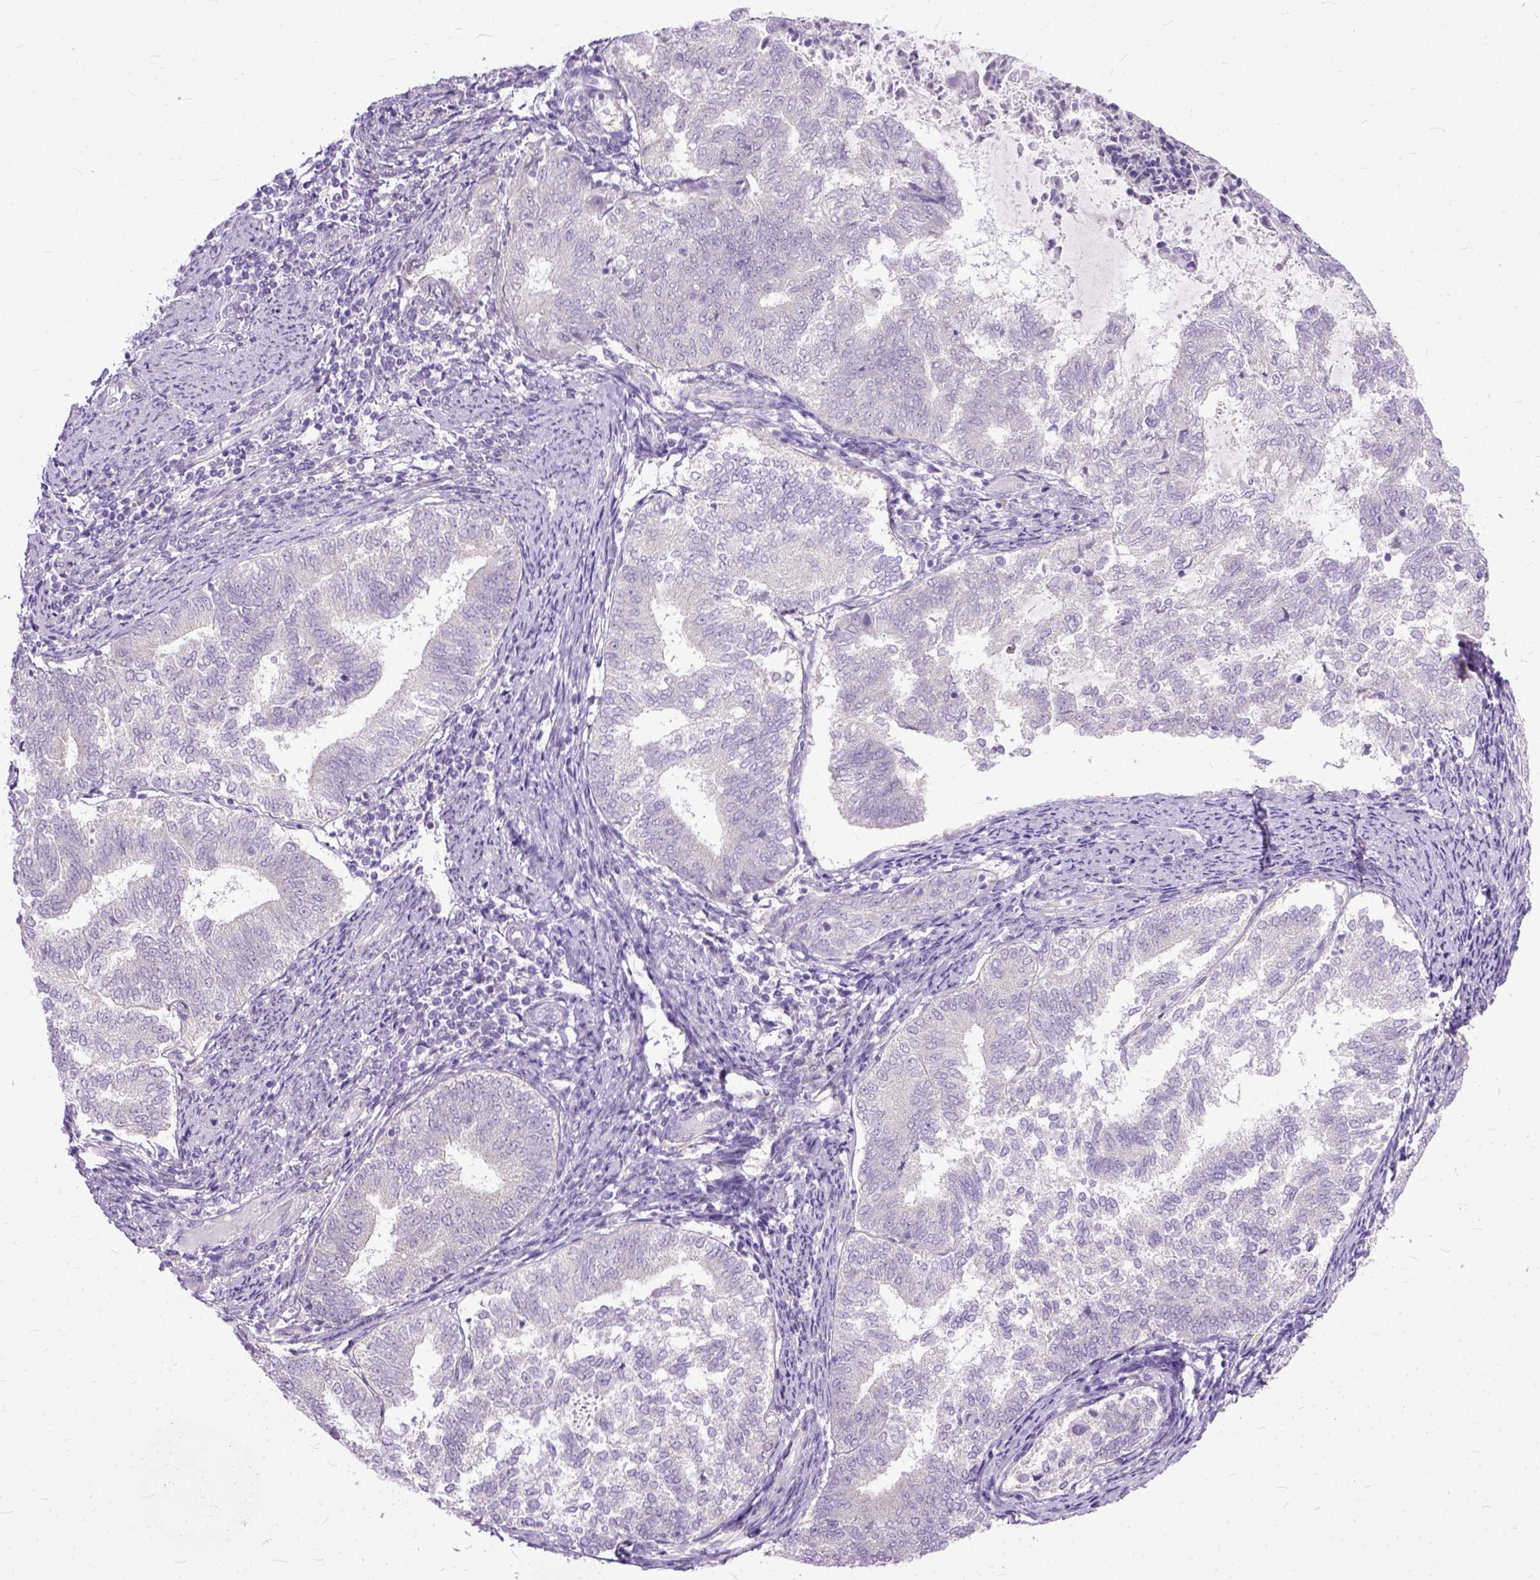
{"staining": {"intensity": "negative", "quantity": "none", "location": "none"}, "tissue": "endometrial cancer", "cell_type": "Tumor cells", "image_type": "cancer", "snomed": [{"axis": "morphology", "description": "Adenocarcinoma, NOS"}, {"axis": "topography", "description": "Endometrium"}], "caption": "Endometrial cancer was stained to show a protein in brown. There is no significant staining in tumor cells.", "gene": "TCEAL7", "patient": {"sex": "female", "age": 65}}